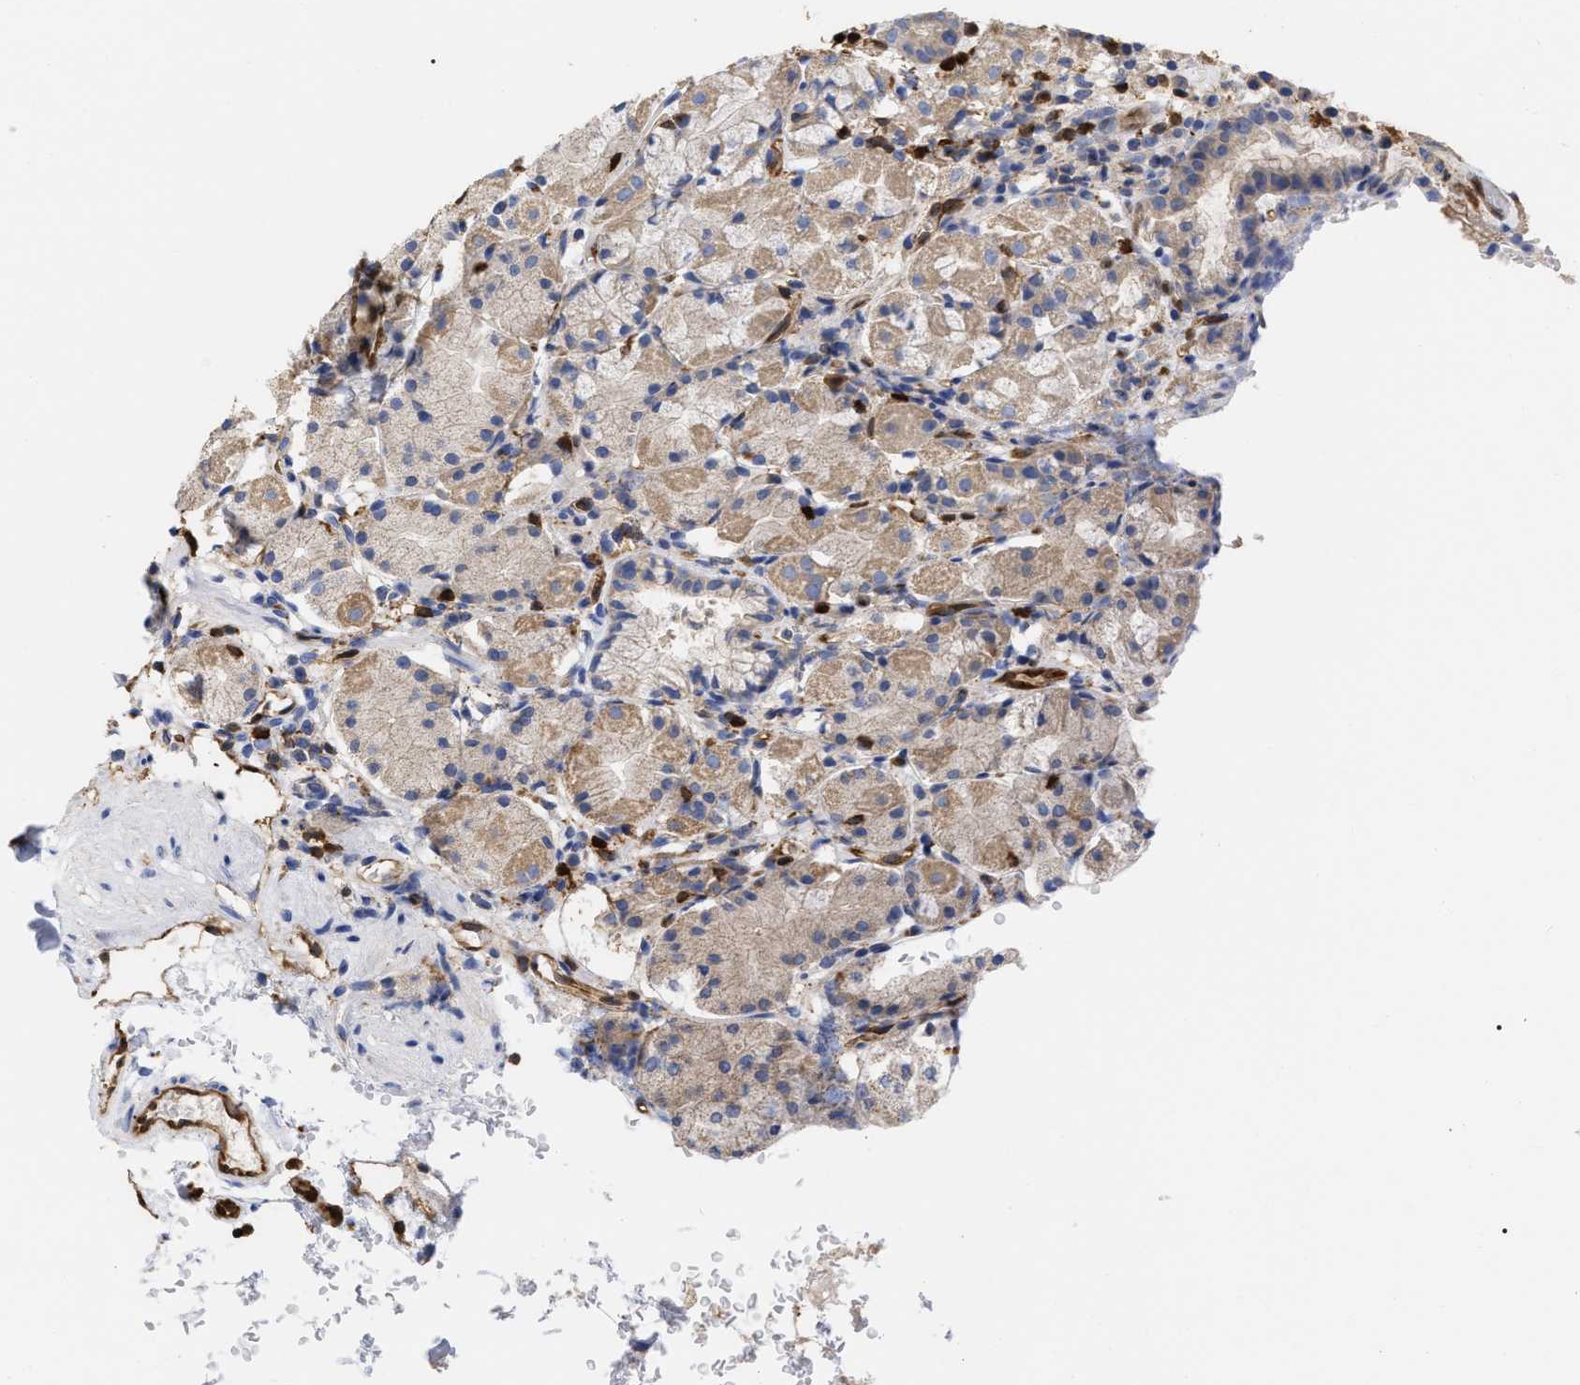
{"staining": {"intensity": "weak", "quantity": ">75%", "location": "cytoplasmic/membranous"}, "tissue": "stomach", "cell_type": "Glandular cells", "image_type": "normal", "snomed": [{"axis": "morphology", "description": "Normal tissue, NOS"}, {"axis": "topography", "description": "Stomach"}, {"axis": "topography", "description": "Stomach, lower"}], "caption": "Weak cytoplasmic/membranous expression is appreciated in about >75% of glandular cells in benign stomach.", "gene": "GIMAP4", "patient": {"sex": "female", "age": 75}}